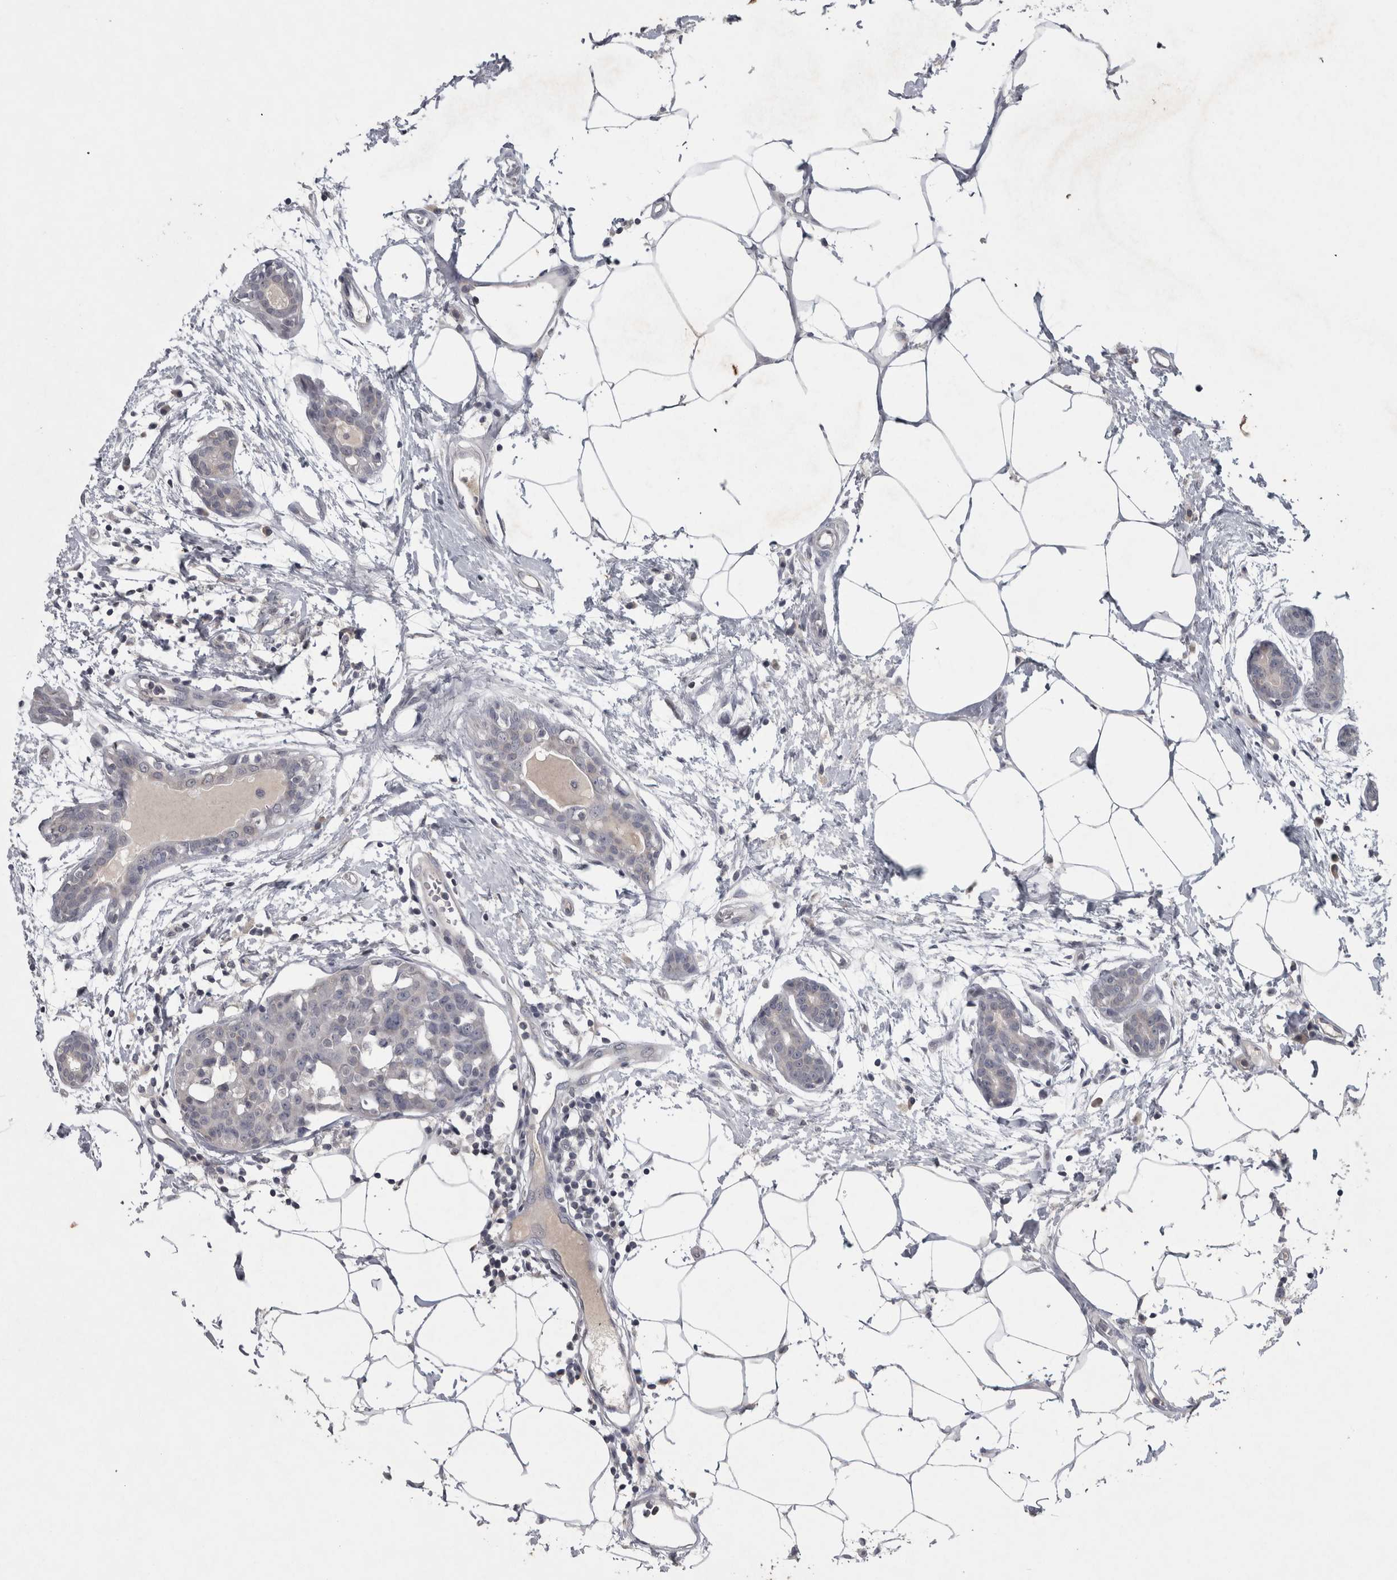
{"staining": {"intensity": "weak", "quantity": ">75%", "location": "cytoplasmic/membranous"}, "tissue": "breast cancer", "cell_type": "Tumor cells", "image_type": "cancer", "snomed": [{"axis": "morphology", "description": "Normal tissue, NOS"}, {"axis": "morphology", "description": "Duct carcinoma"}, {"axis": "topography", "description": "Breast"}], "caption": "Immunohistochemical staining of human breast intraductal carcinoma exhibits low levels of weak cytoplasmic/membranous protein expression in approximately >75% of tumor cells.", "gene": "WNT7A", "patient": {"sex": "female", "age": 37}}